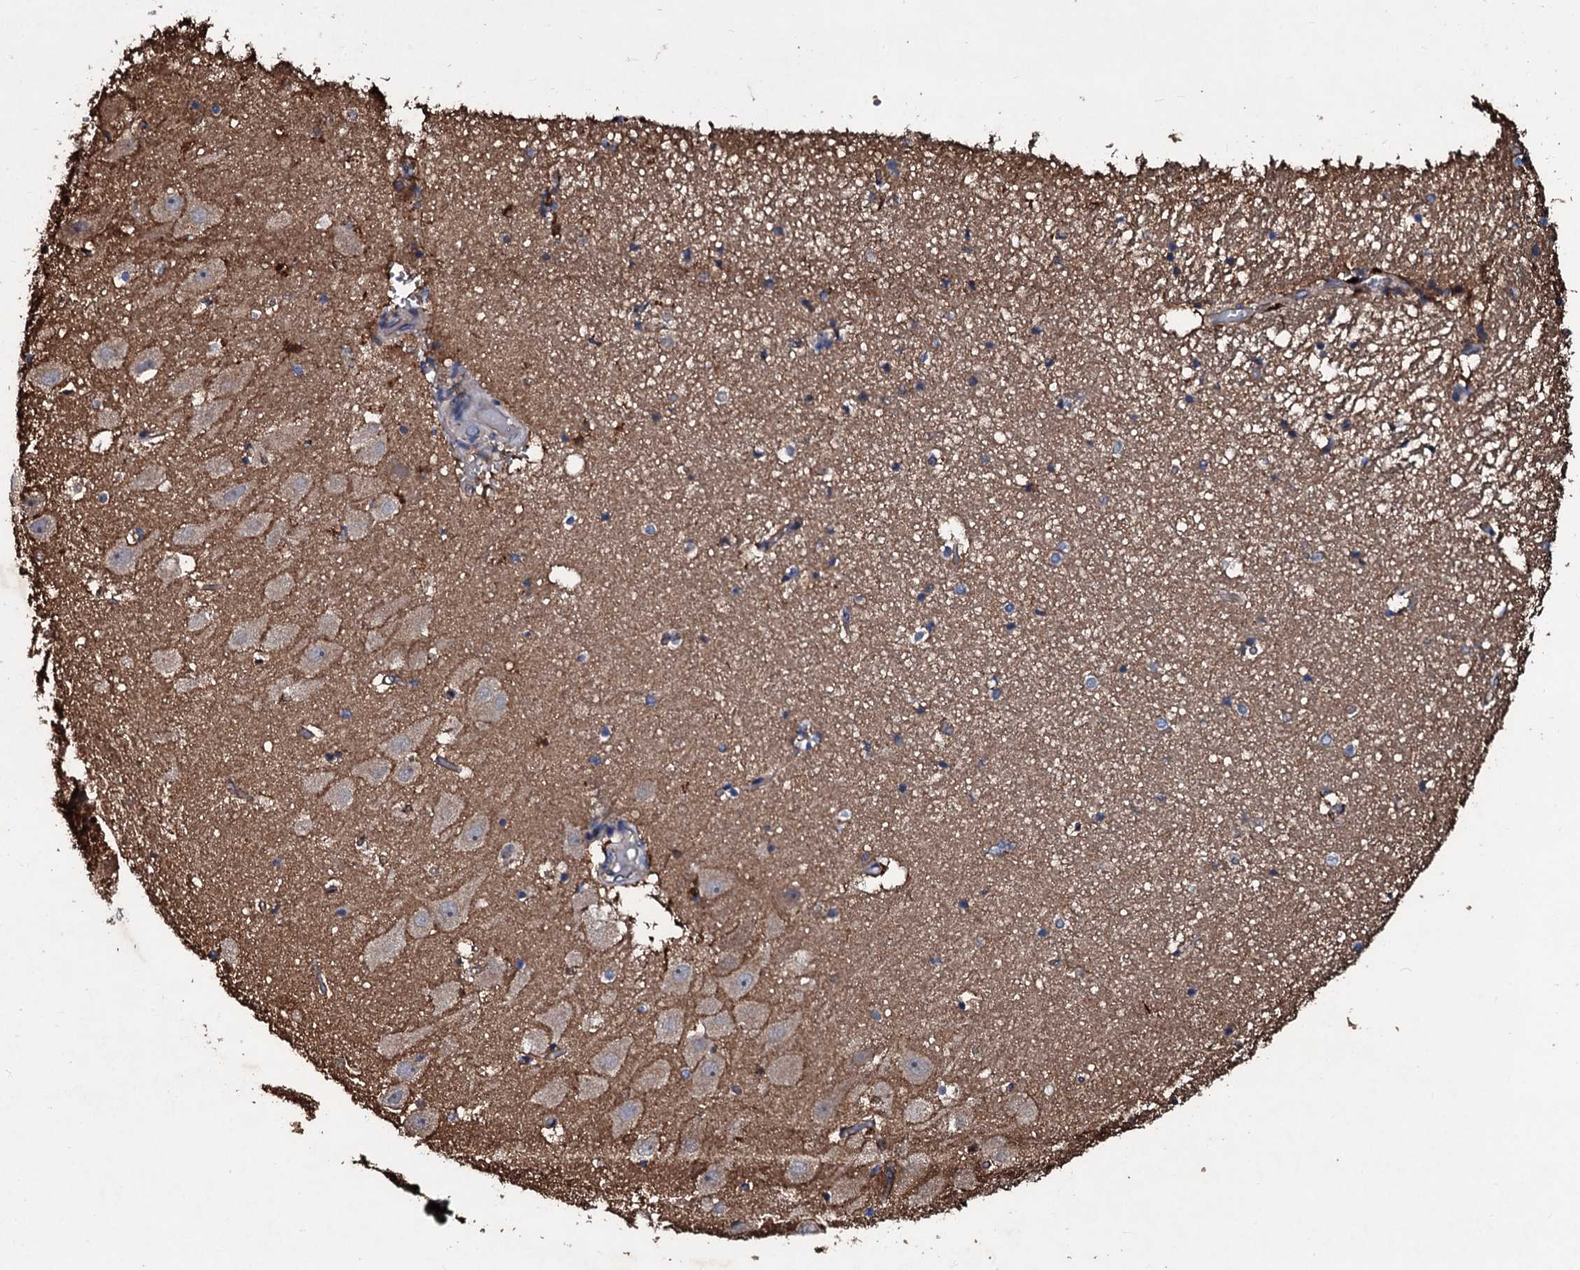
{"staining": {"intensity": "weak", "quantity": "<25%", "location": "cytoplasmic/membranous"}, "tissue": "hippocampus", "cell_type": "Glial cells", "image_type": "normal", "snomed": [{"axis": "morphology", "description": "Normal tissue, NOS"}, {"axis": "topography", "description": "Hippocampus"}], "caption": "Glial cells show no significant protein staining in normal hippocampus. (Immunohistochemistry (ihc), brightfield microscopy, high magnification).", "gene": "DMAC2", "patient": {"sex": "female", "age": 52}}